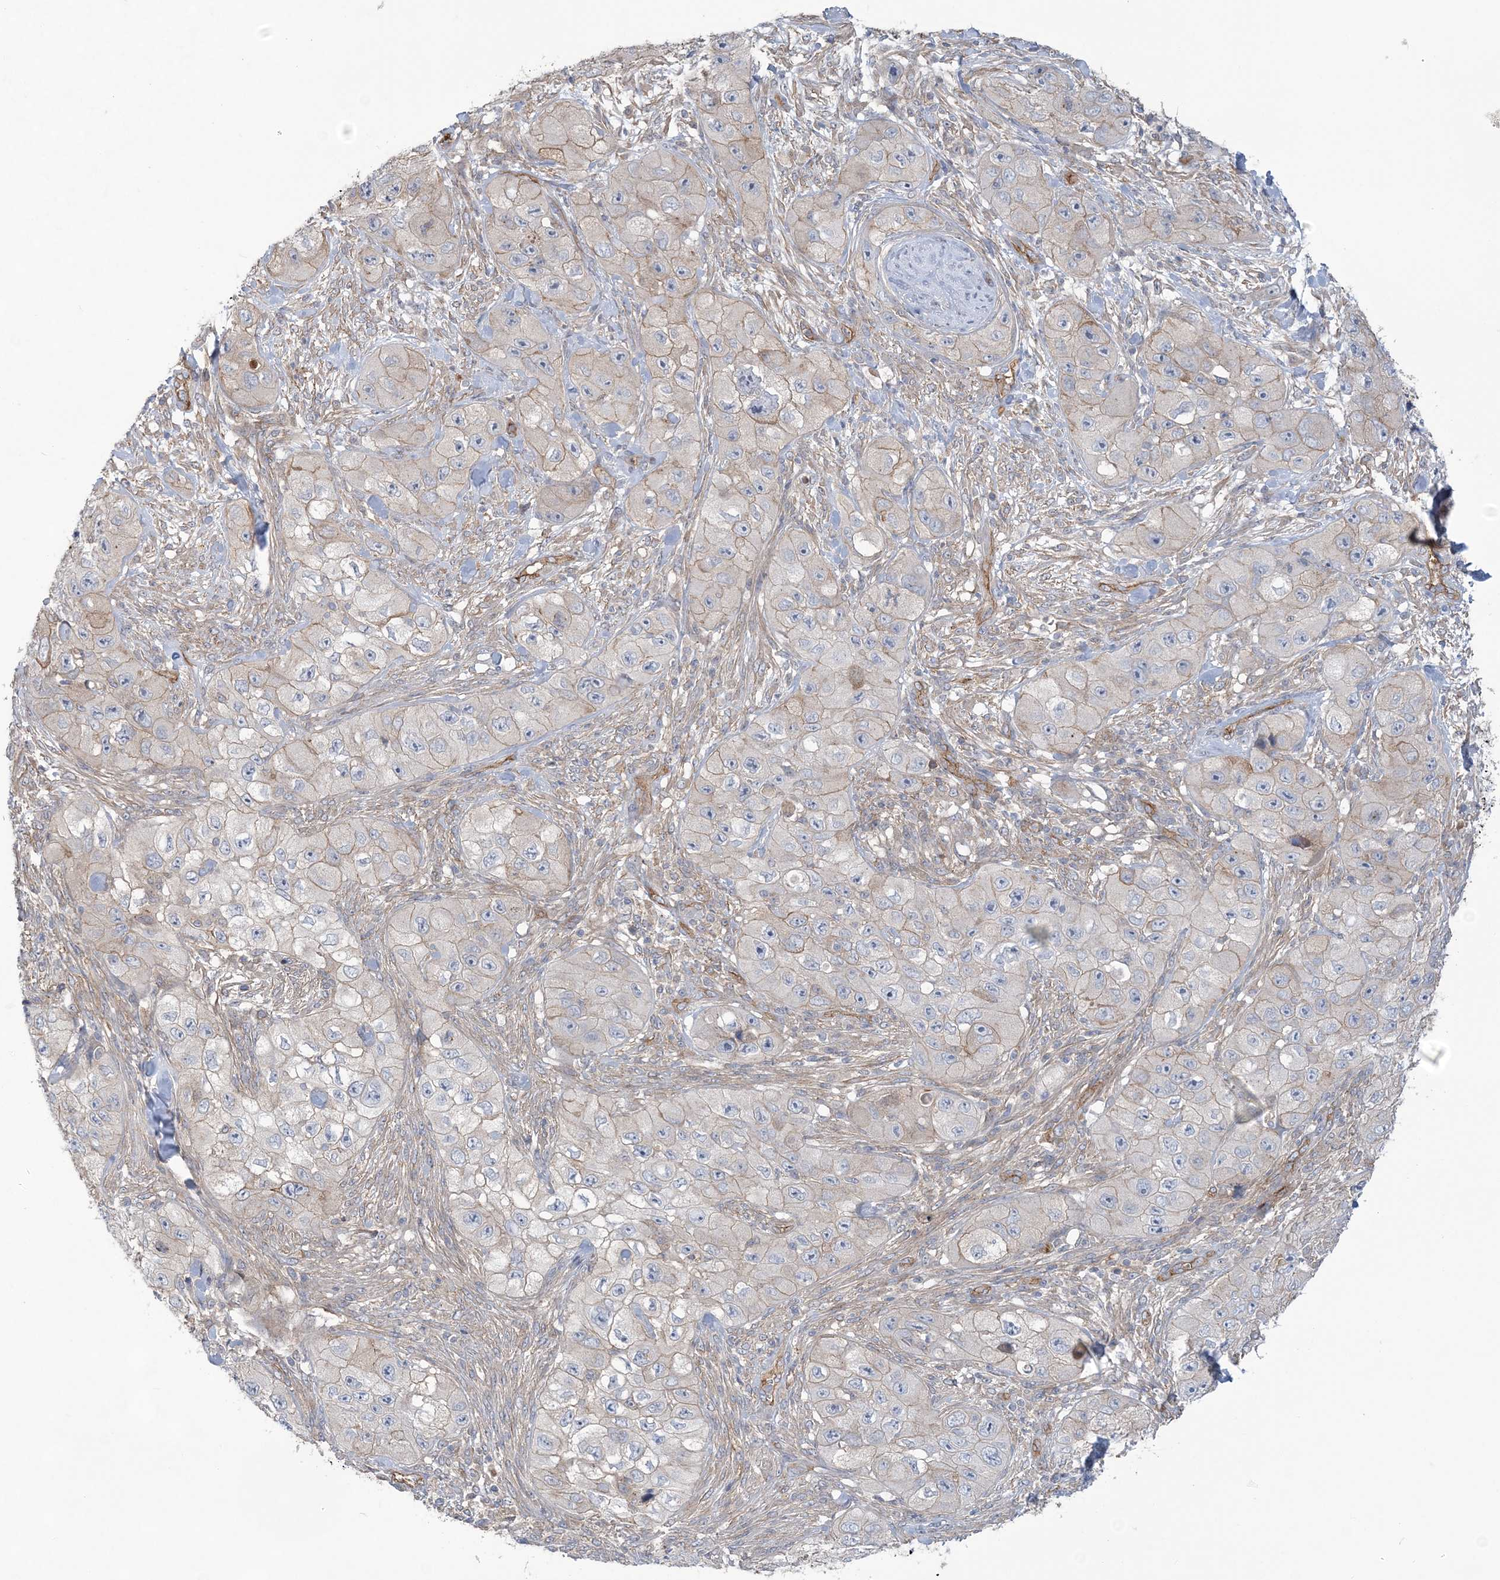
{"staining": {"intensity": "weak", "quantity": "<25%", "location": "cytoplasmic/membranous"}, "tissue": "skin cancer", "cell_type": "Tumor cells", "image_type": "cancer", "snomed": [{"axis": "morphology", "description": "Squamous cell carcinoma, NOS"}, {"axis": "topography", "description": "Skin"}, {"axis": "topography", "description": "Subcutis"}], "caption": "An immunohistochemistry image of skin squamous cell carcinoma is shown. There is no staining in tumor cells of skin squamous cell carcinoma.", "gene": "RAI14", "patient": {"sex": "male", "age": 73}}